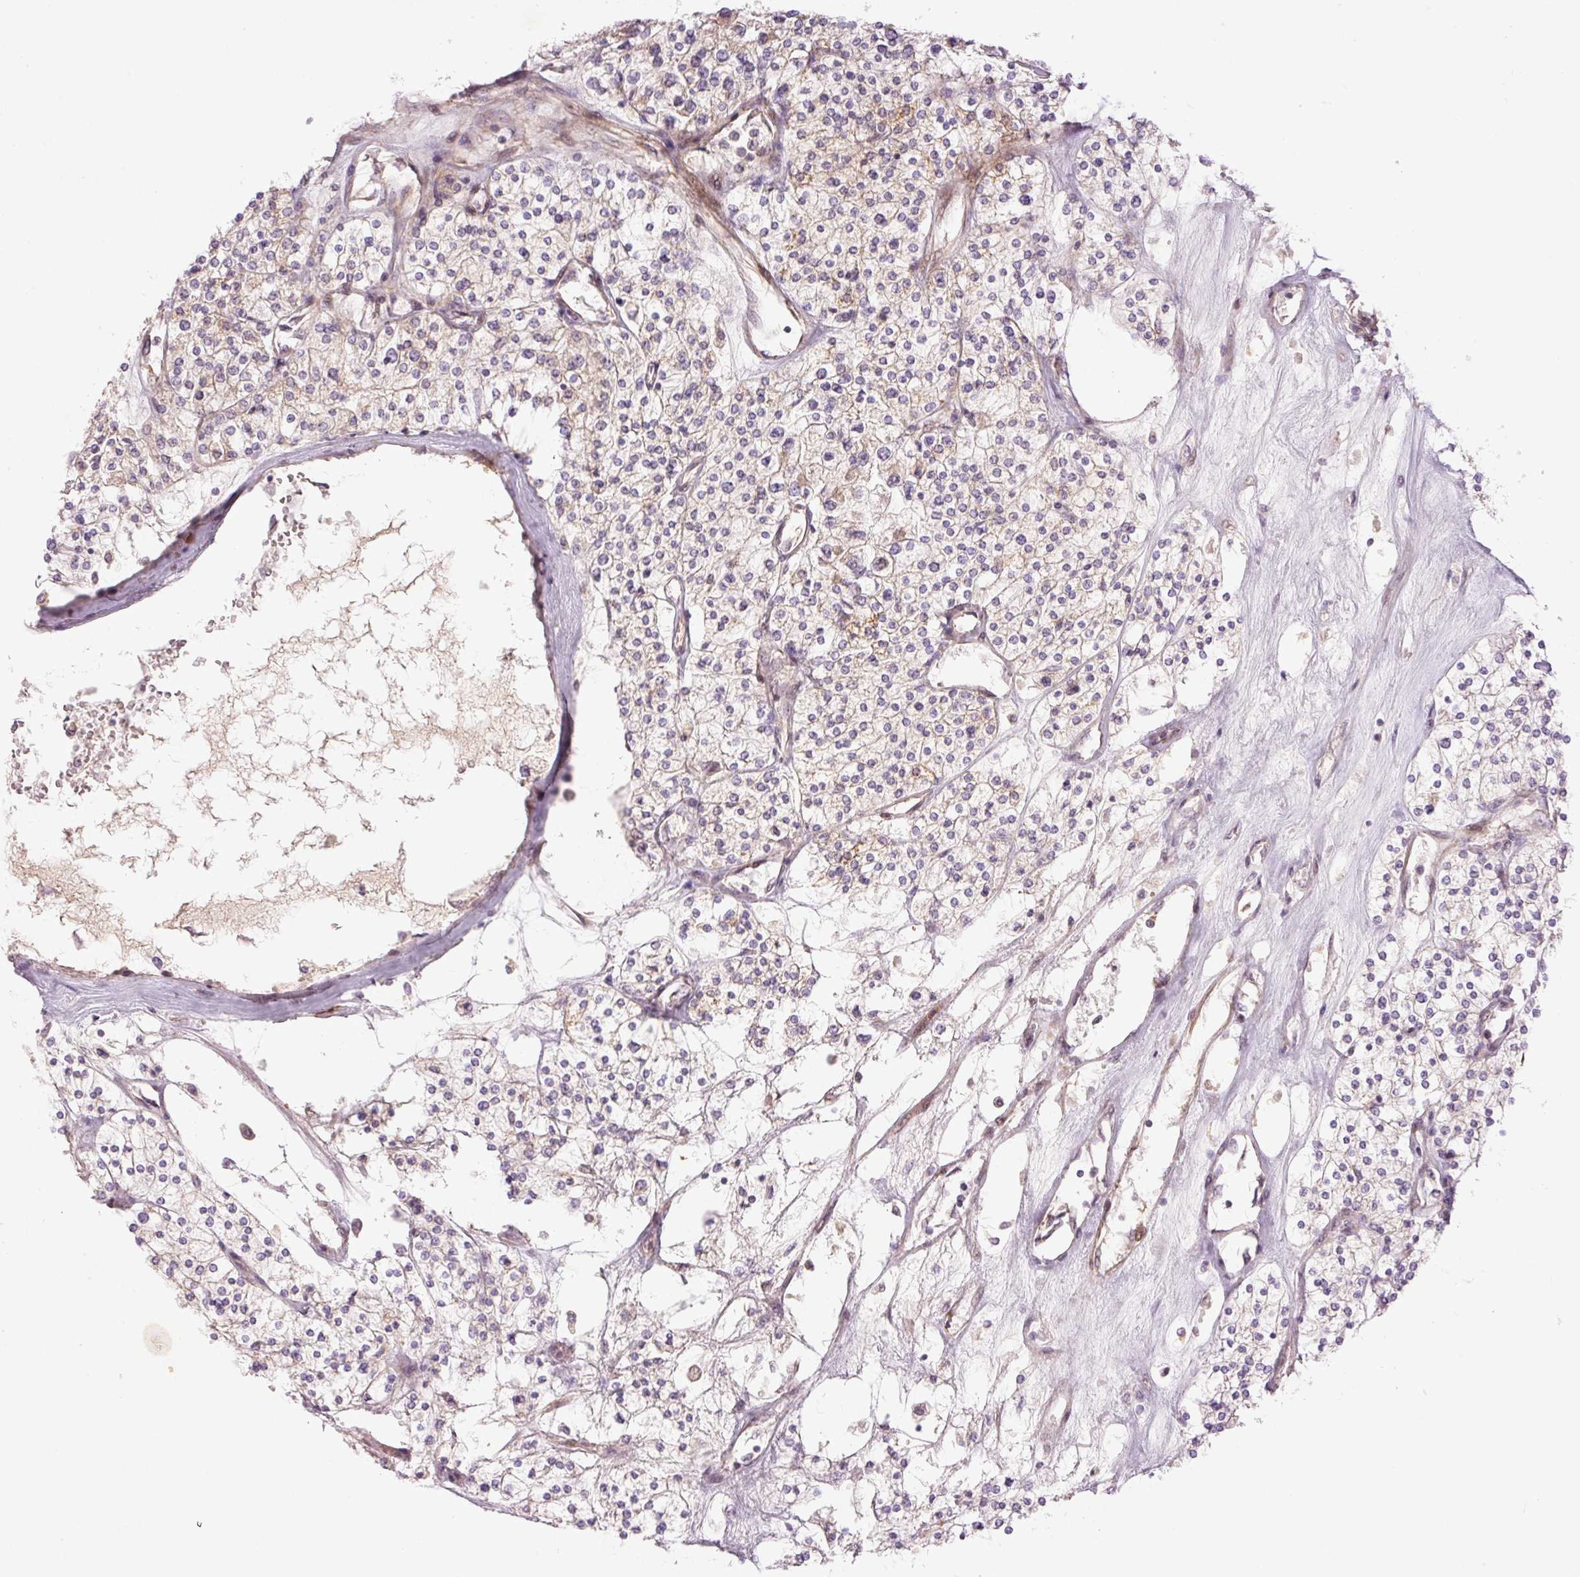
{"staining": {"intensity": "weak", "quantity": "<25%", "location": "cytoplasmic/membranous"}, "tissue": "renal cancer", "cell_type": "Tumor cells", "image_type": "cancer", "snomed": [{"axis": "morphology", "description": "Adenocarcinoma, NOS"}, {"axis": "topography", "description": "Kidney"}], "caption": "A histopathology image of adenocarcinoma (renal) stained for a protein displays no brown staining in tumor cells.", "gene": "SLC29A3", "patient": {"sex": "male", "age": 80}}